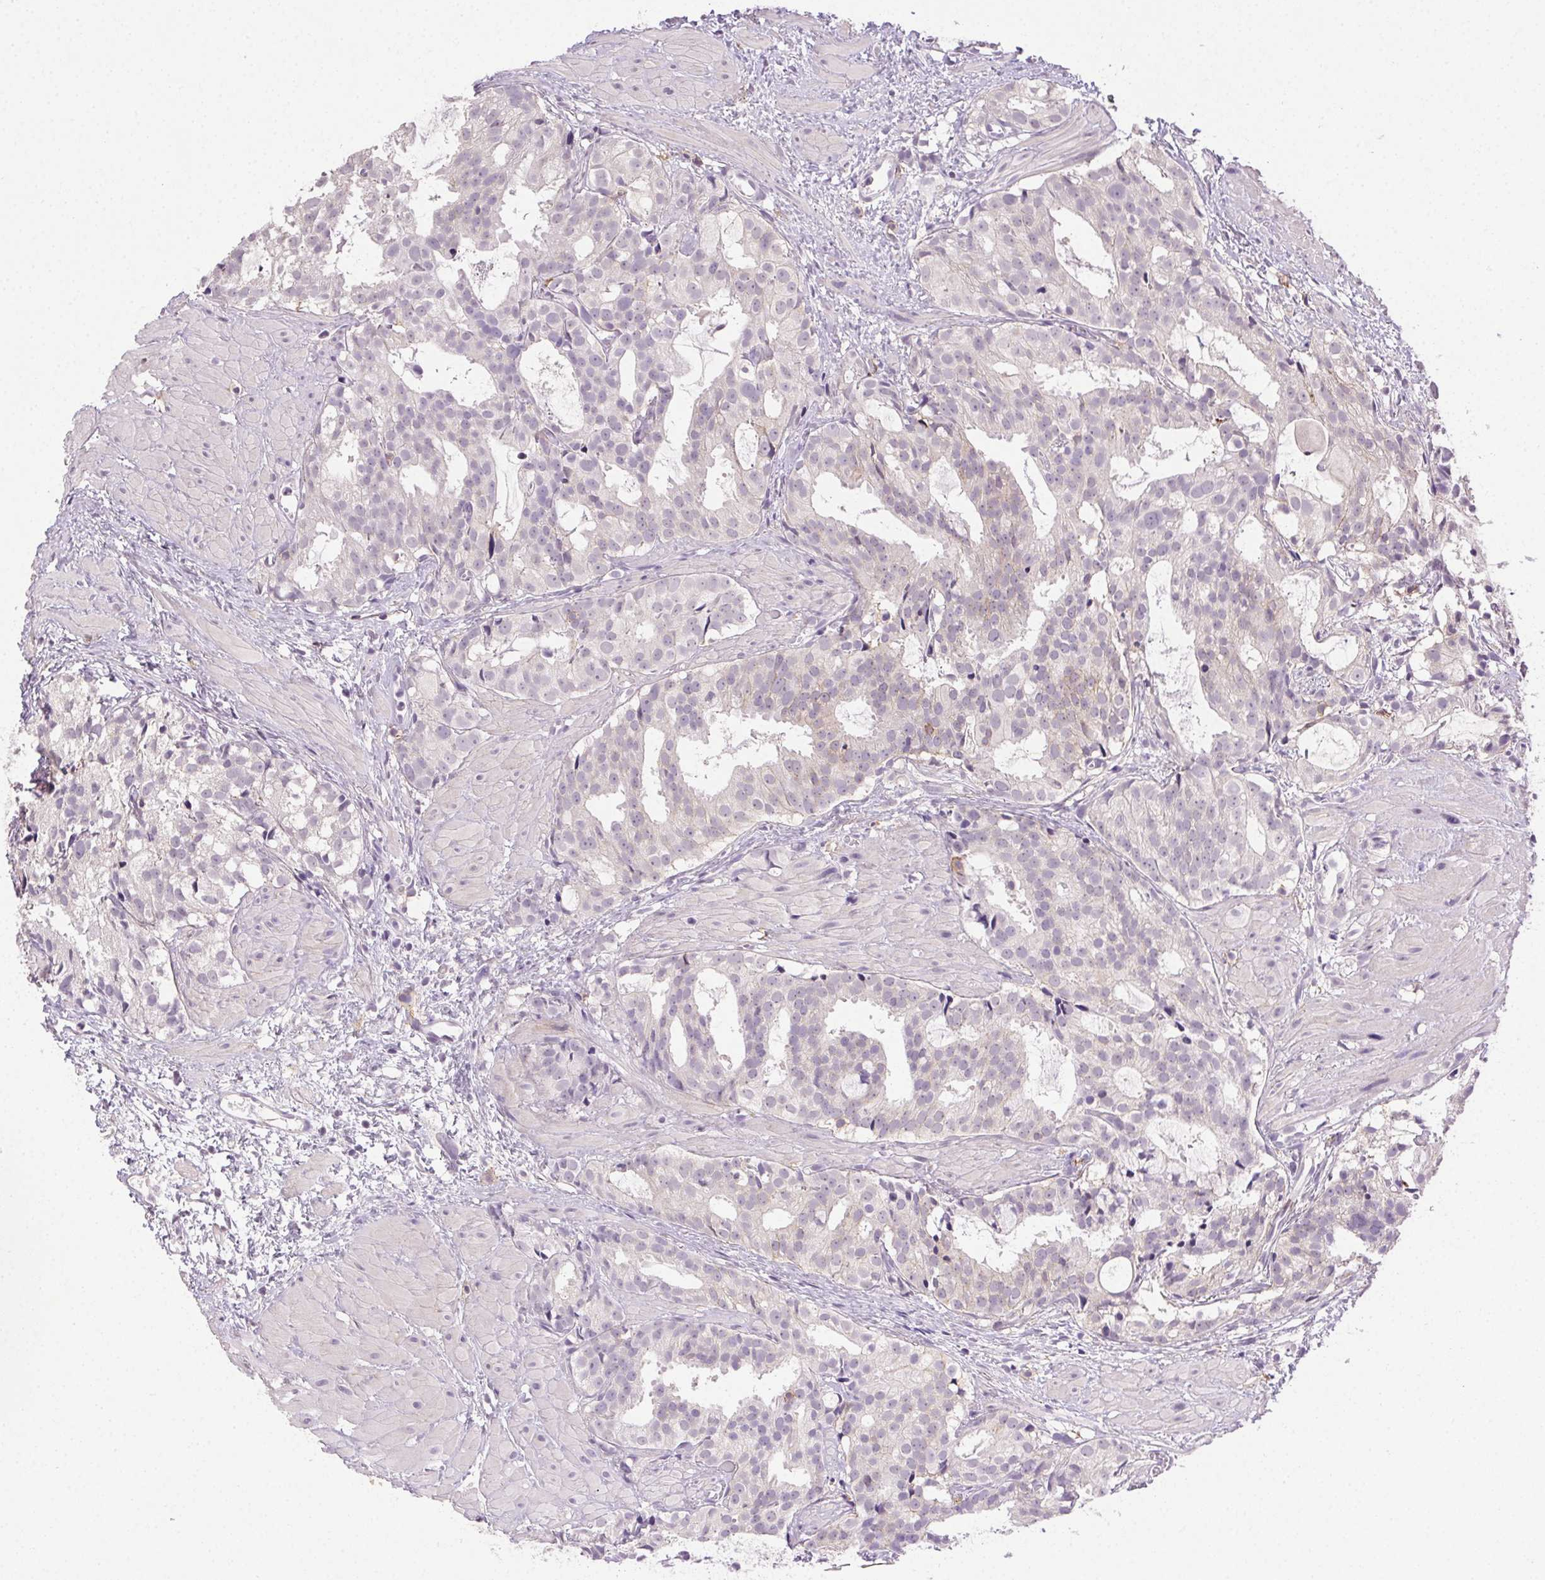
{"staining": {"intensity": "negative", "quantity": "none", "location": "none"}, "tissue": "prostate cancer", "cell_type": "Tumor cells", "image_type": "cancer", "snomed": [{"axis": "morphology", "description": "Adenocarcinoma, High grade"}, {"axis": "topography", "description": "Prostate"}], "caption": "High power microscopy image of an immunohistochemistry (IHC) micrograph of prostate cancer, revealing no significant staining in tumor cells.", "gene": "AKAP5", "patient": {"sex": "male", "age": 79}}